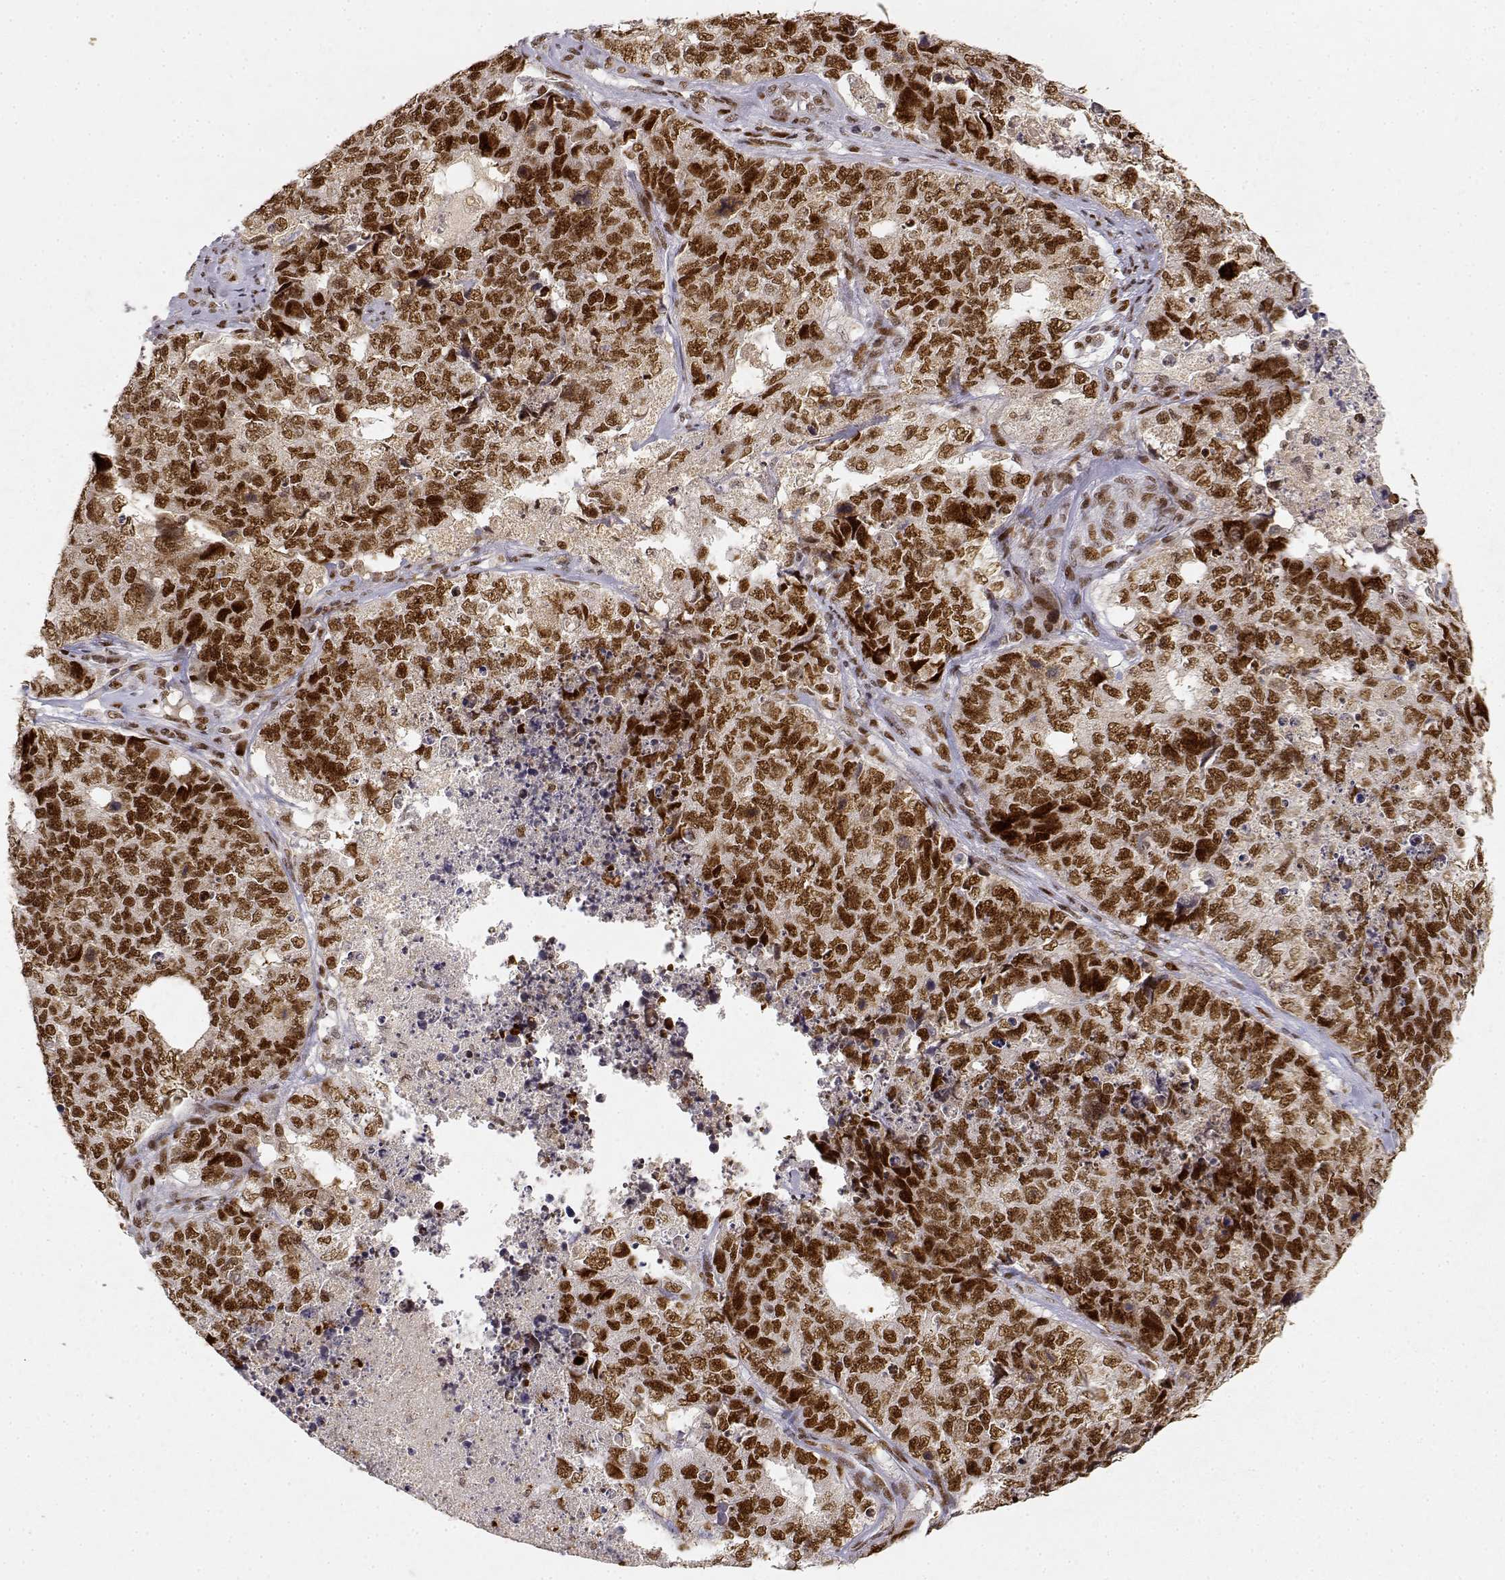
{"staining": {"intensity": "strong", "quantity": ">75%", "location": "nuclear"}, "tissue": "cervical cancer", "cell_type": "Tumor cells", "image_type": "cancer", "snomed": [{"axis": "morphology", "description": "Squamous cell carcinoma, NOS"}, {"axis": "topography", "description": "Cervix"}], "caption": "This image reveals IHC staining of human cervical cancer, with high strong nuclear expression in about >75% of tumor cells.", "gene": "RSF1", "patient": {"sex": "female", "age": 63}}